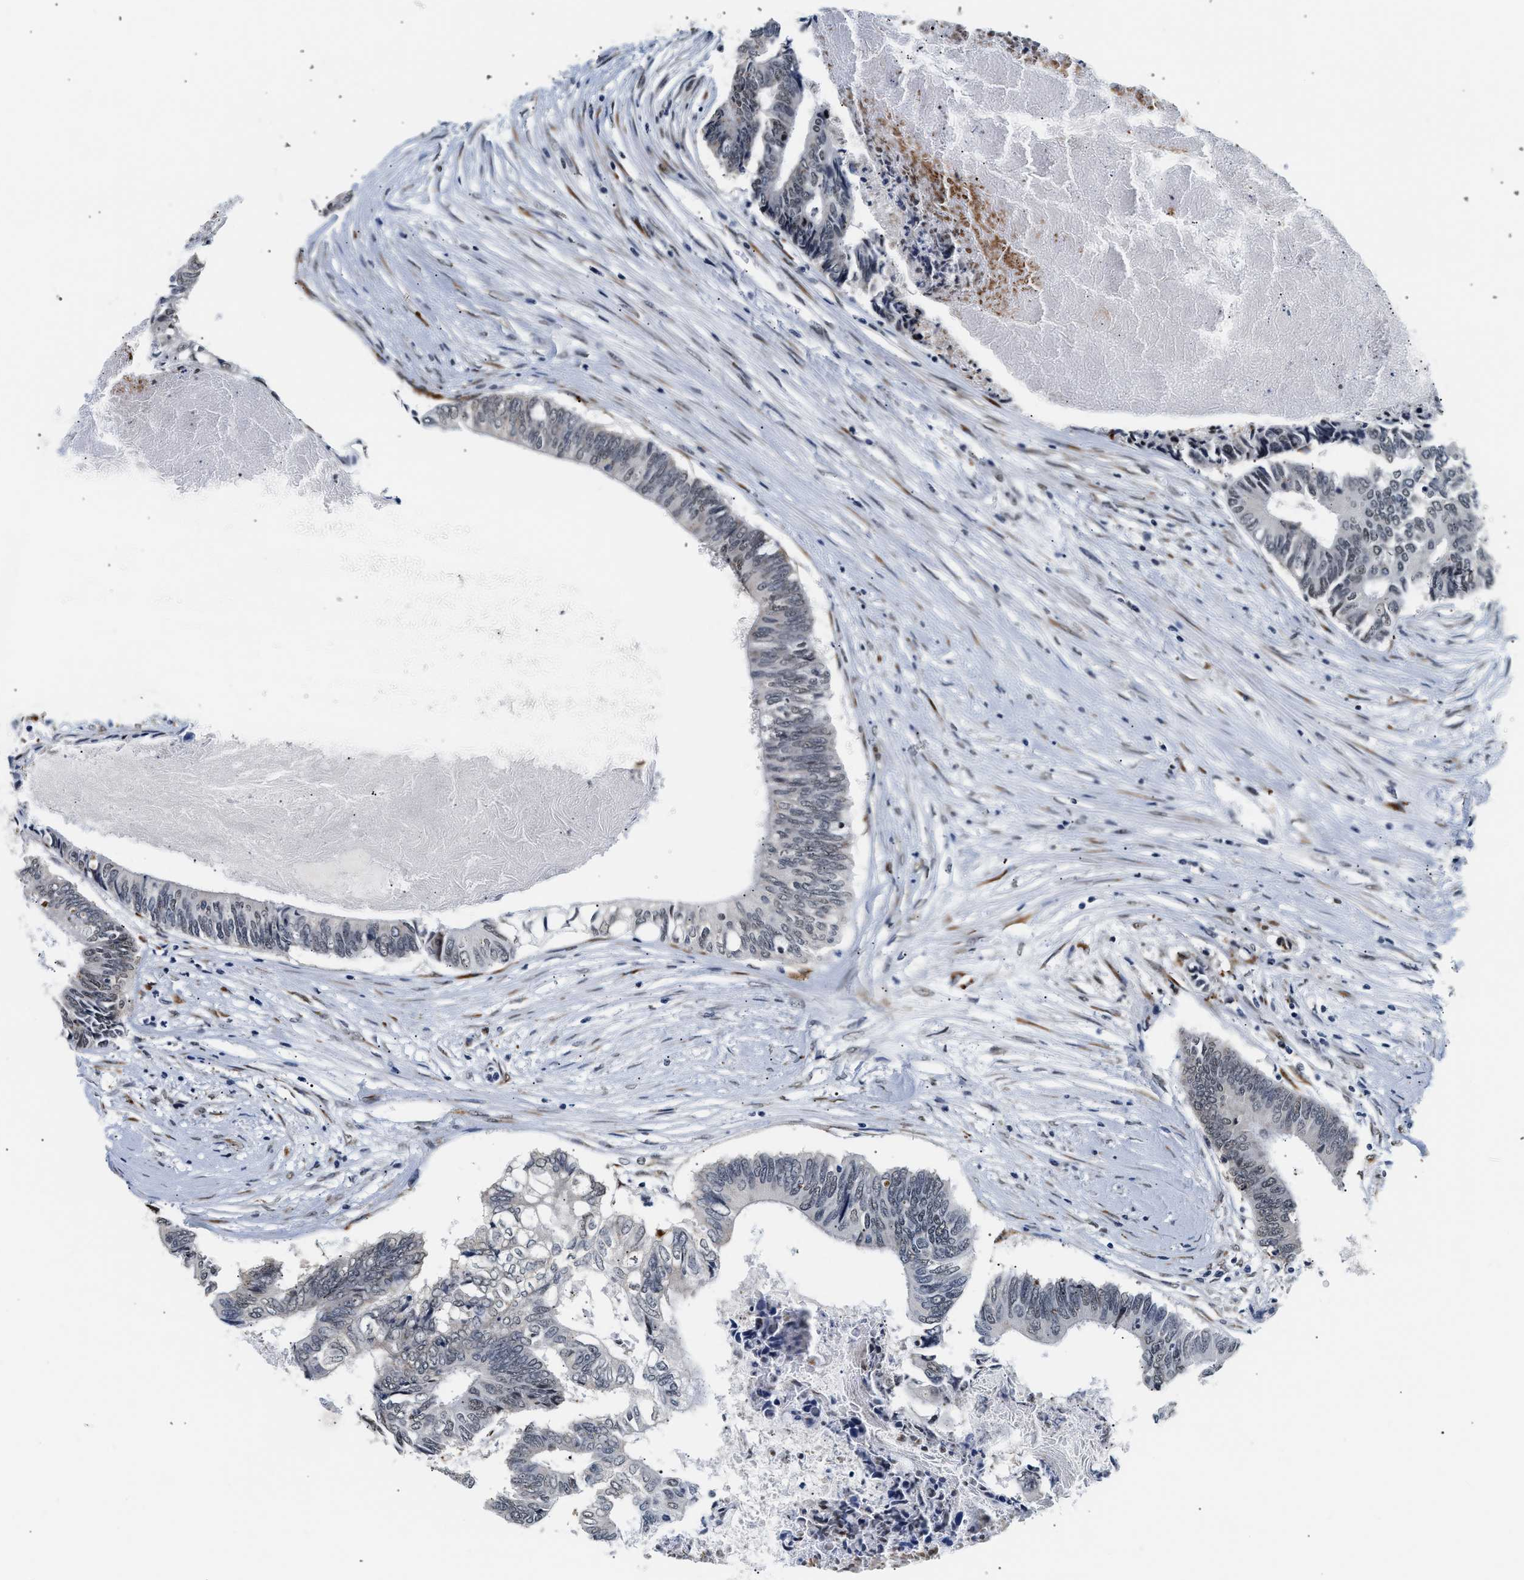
{"staining": {"intensity": "weak", "quantity": "<25%", "location": "nuclear"}, "tissue": "colorectal cancer", "cell_type": "Tumor cells", "image_type": "cancer", "snomed": [{"axis": "morphology", "description": "Adenocarcinoma, NOS"}, {"axis": "topography", "description": "Rectum"}], "caption": "IHC of colorectal adenocarcinoma shows no positivity in tumor cells.", "gene": "THOC1", "patient": {"sex": "male", "age": 63}}